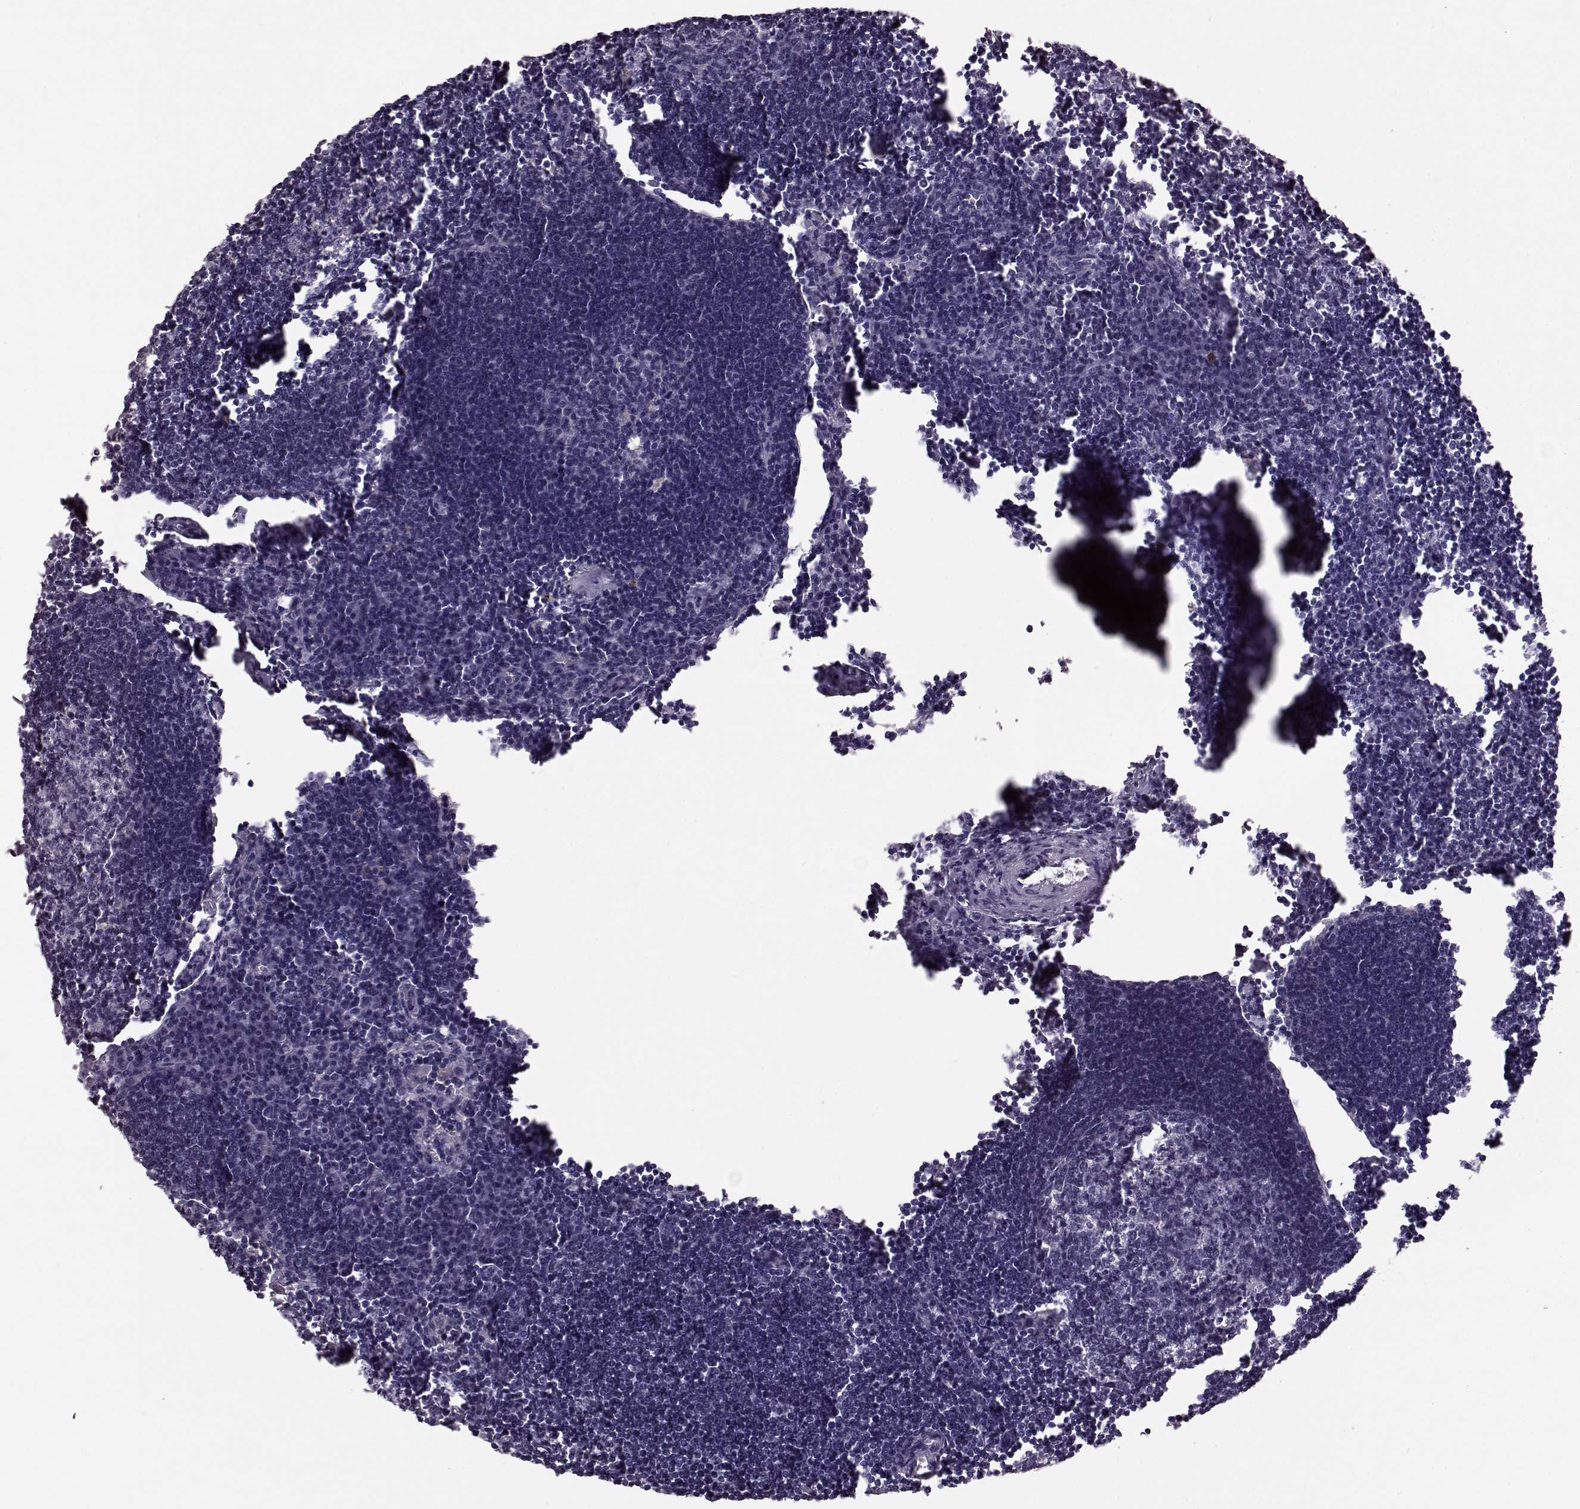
{"staining": {"intensity": "negative", "quantity": "none", "location": "none"}, "tissue": "lymph node", "cell_type": "Germinal center cells", "image_type": "normal", "snomed": [{"axis": "morphology", "description": "Normal tissue, NOS"}, {"axis": "topography", "description": "Lymph node"}], "caption": "DAB (3,3'-diaminobenzidine) immunohistochemical staining of normal human lymph node displays no significant expression in germinal center cells.", "gene": "CRYBA2", "patient": {"sex": "male", "age": 55}}